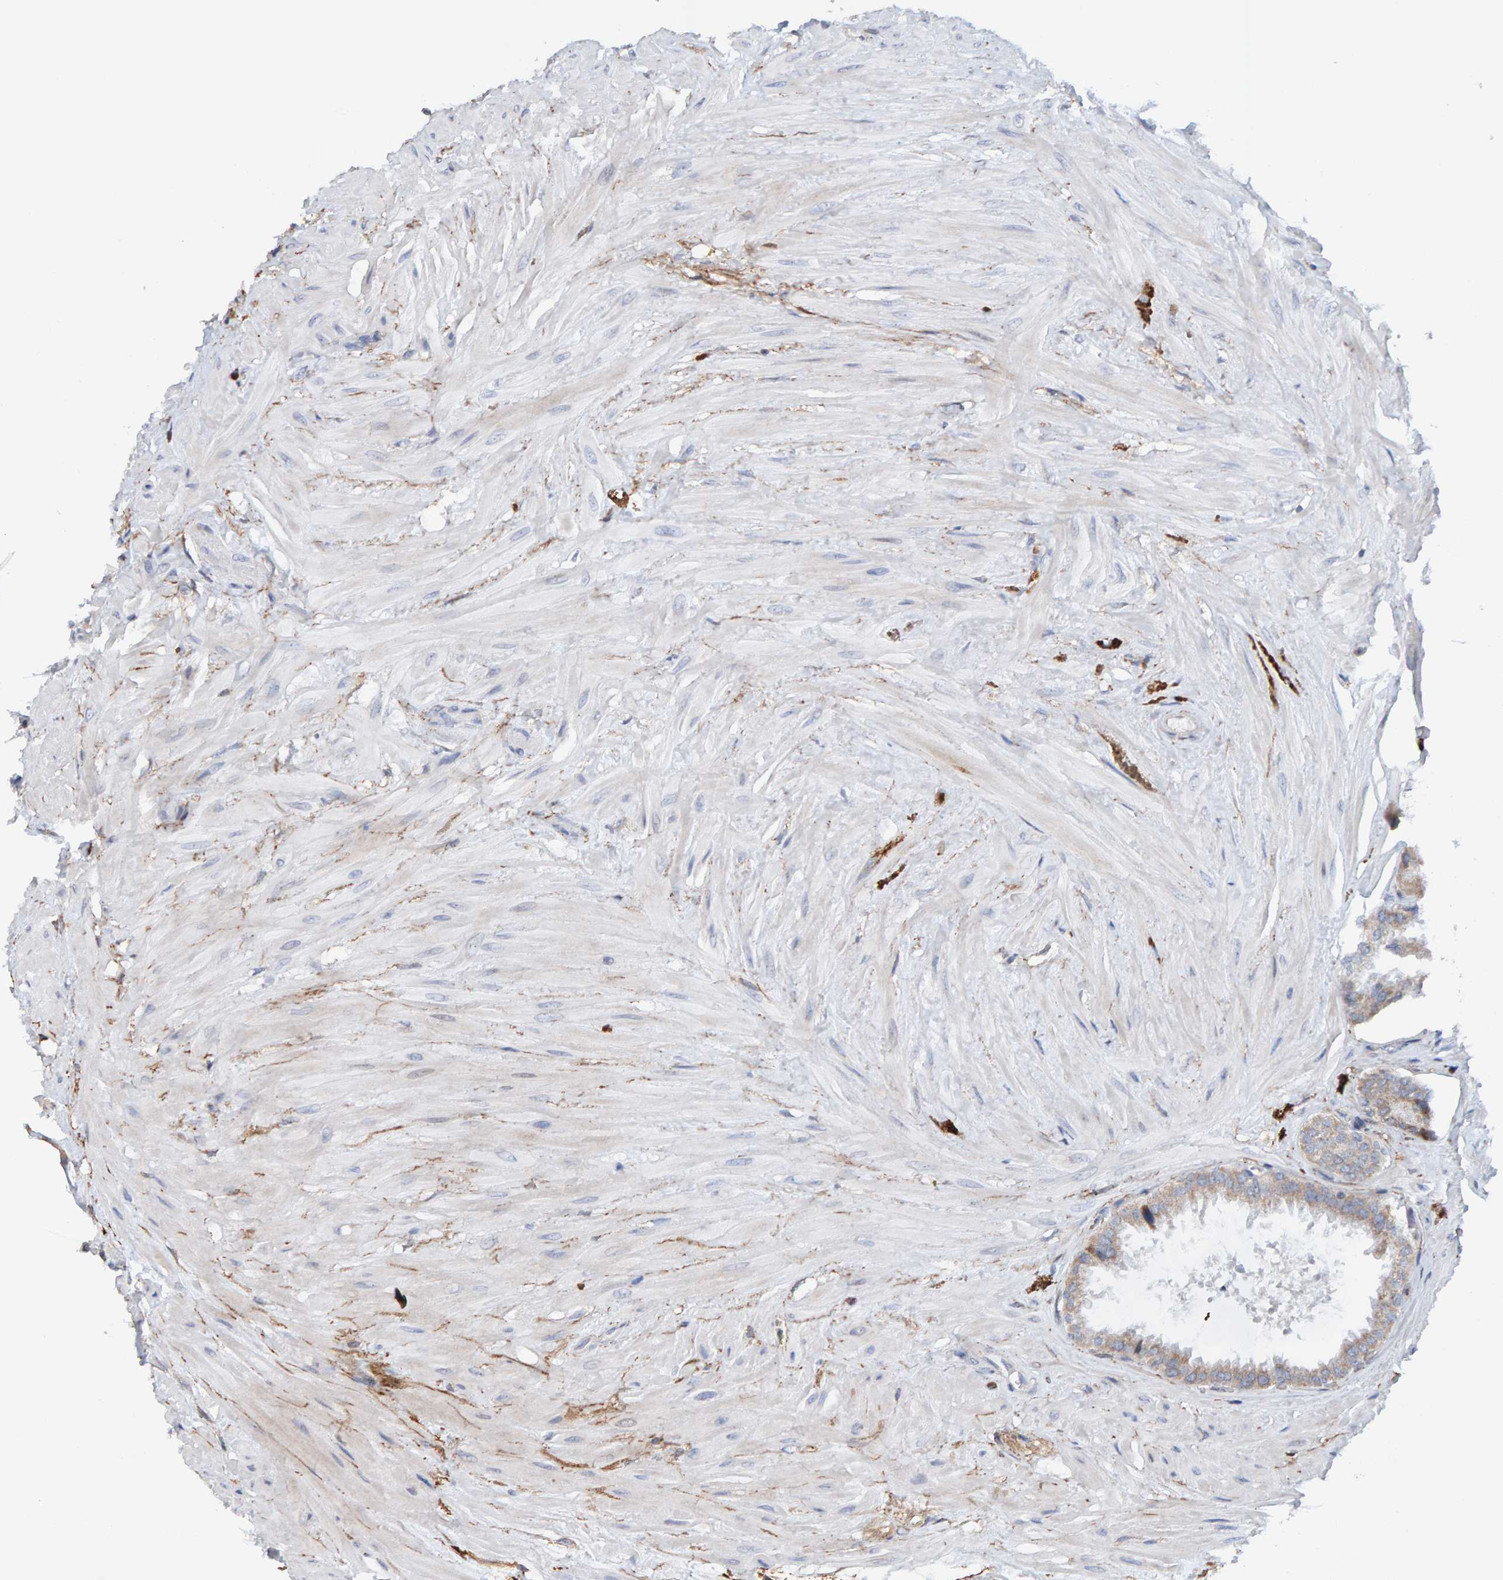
{"staining": {"intensity": "weak", "quantity": "25%-75%", "location": "cytoplasmic/membranous"}, "tissue": "seminal vesicle", "cell_type": "Glandular cells", "image_type": "normal", "snomed": [{"axis": "morphology", "description": "Normal tissue, NOS"}, {"axis": "topography", "description": "Seminal veicle"}], "caption": "A histopathology image of human seminal vesicle stained for a protein displays weak cytoplasmic/membranous brown staining in glandular cells.", "gene": "RGP1", "patient": {"sex": "male", "age": 46}}